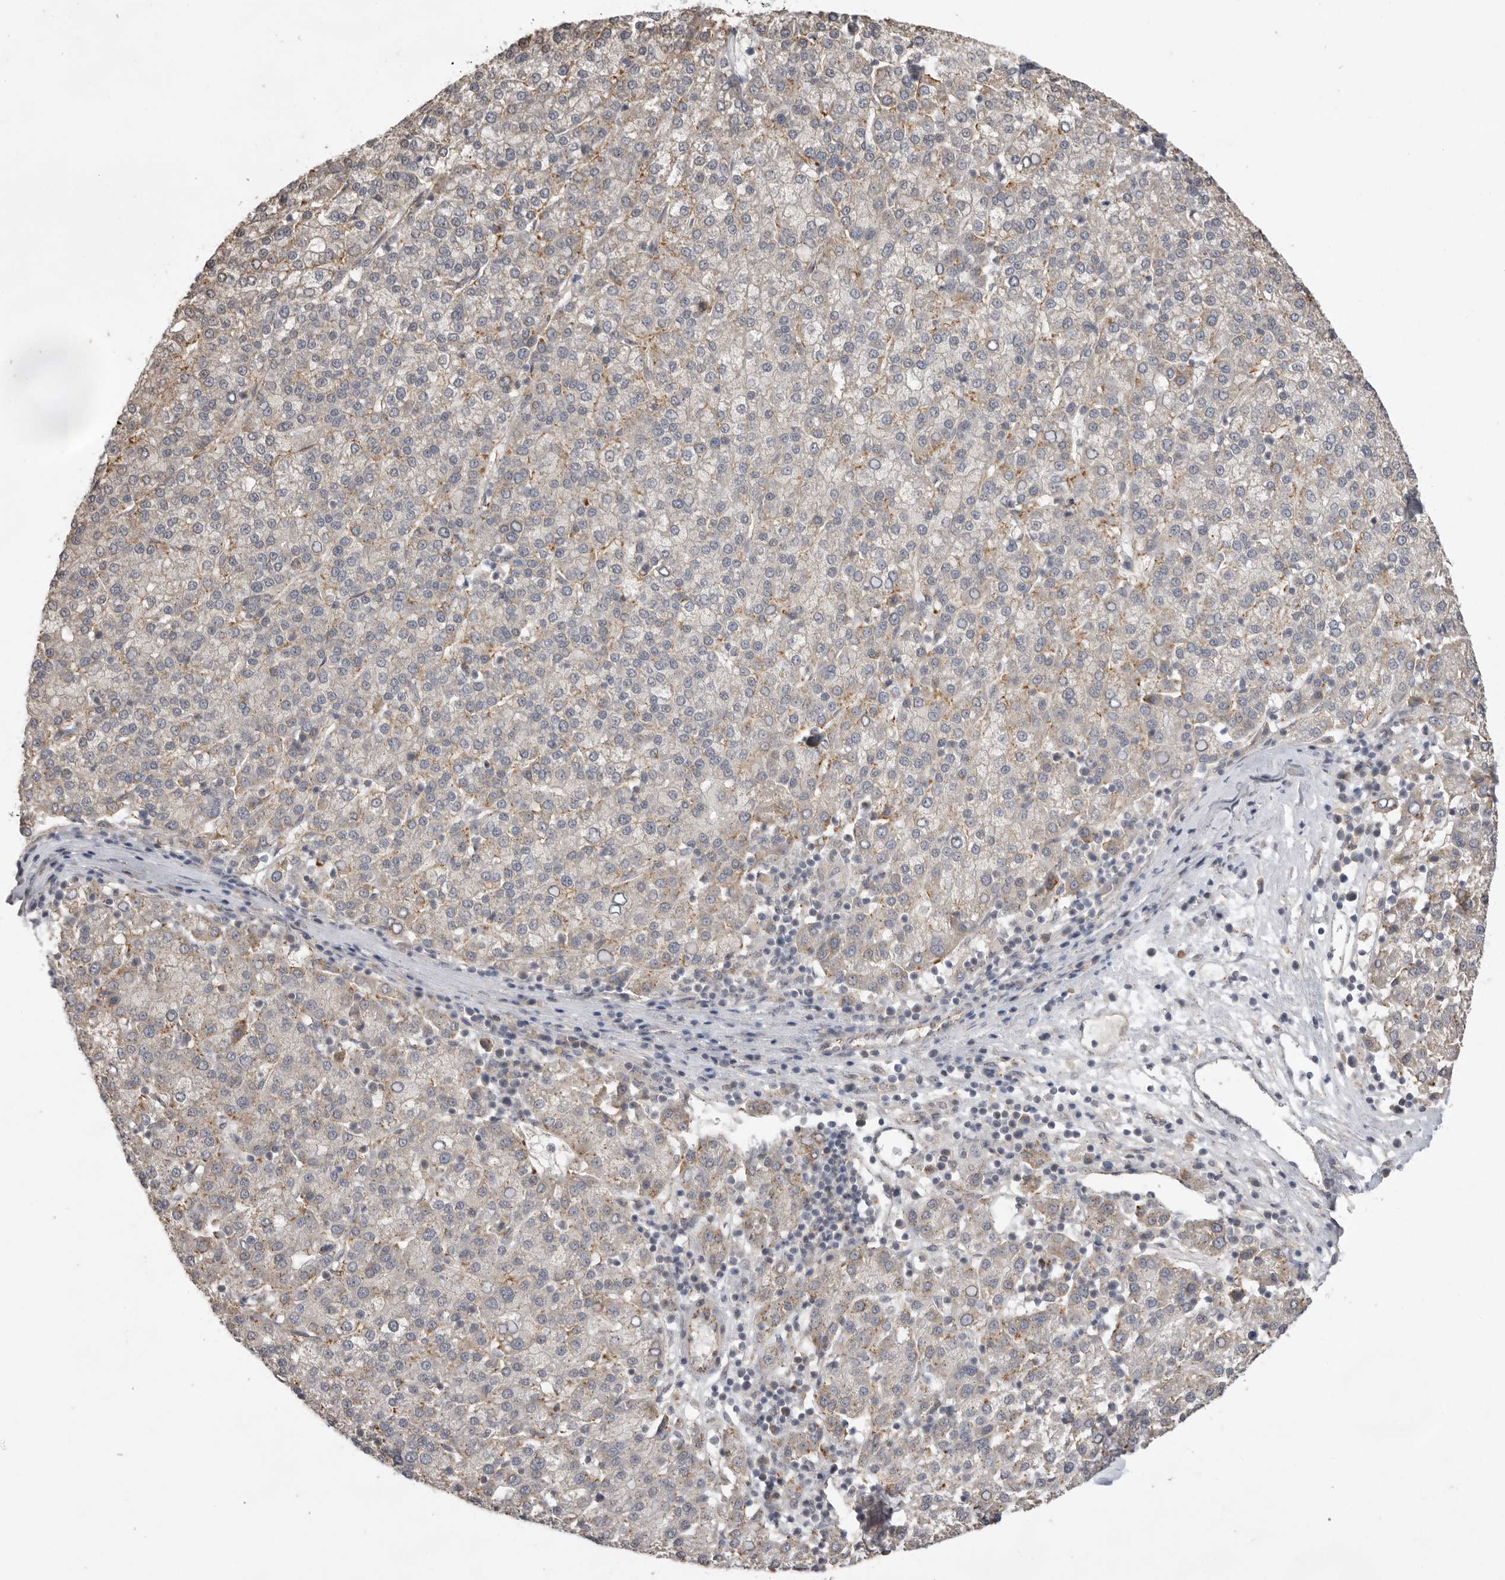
{"staining": {"intensity": "weak", "quantity": "<25%", "location": "cytoplasmic/membranous"}, "tissue": "liver cancer", "cell_type": "Tumor cells", "image_type": "cancer", "snomed": [{"axis": "morphology", "description": "Carcinoma, Hepatocellular, NOS"}, {"axis": "topography", "description": "Liver"}], "caption": "Tumor cells show no significant protein positivity in liver cancer (hepatocellular carcinoma).", "gene": "TLR3", "patient": {"sex": "female", "age": 58}}